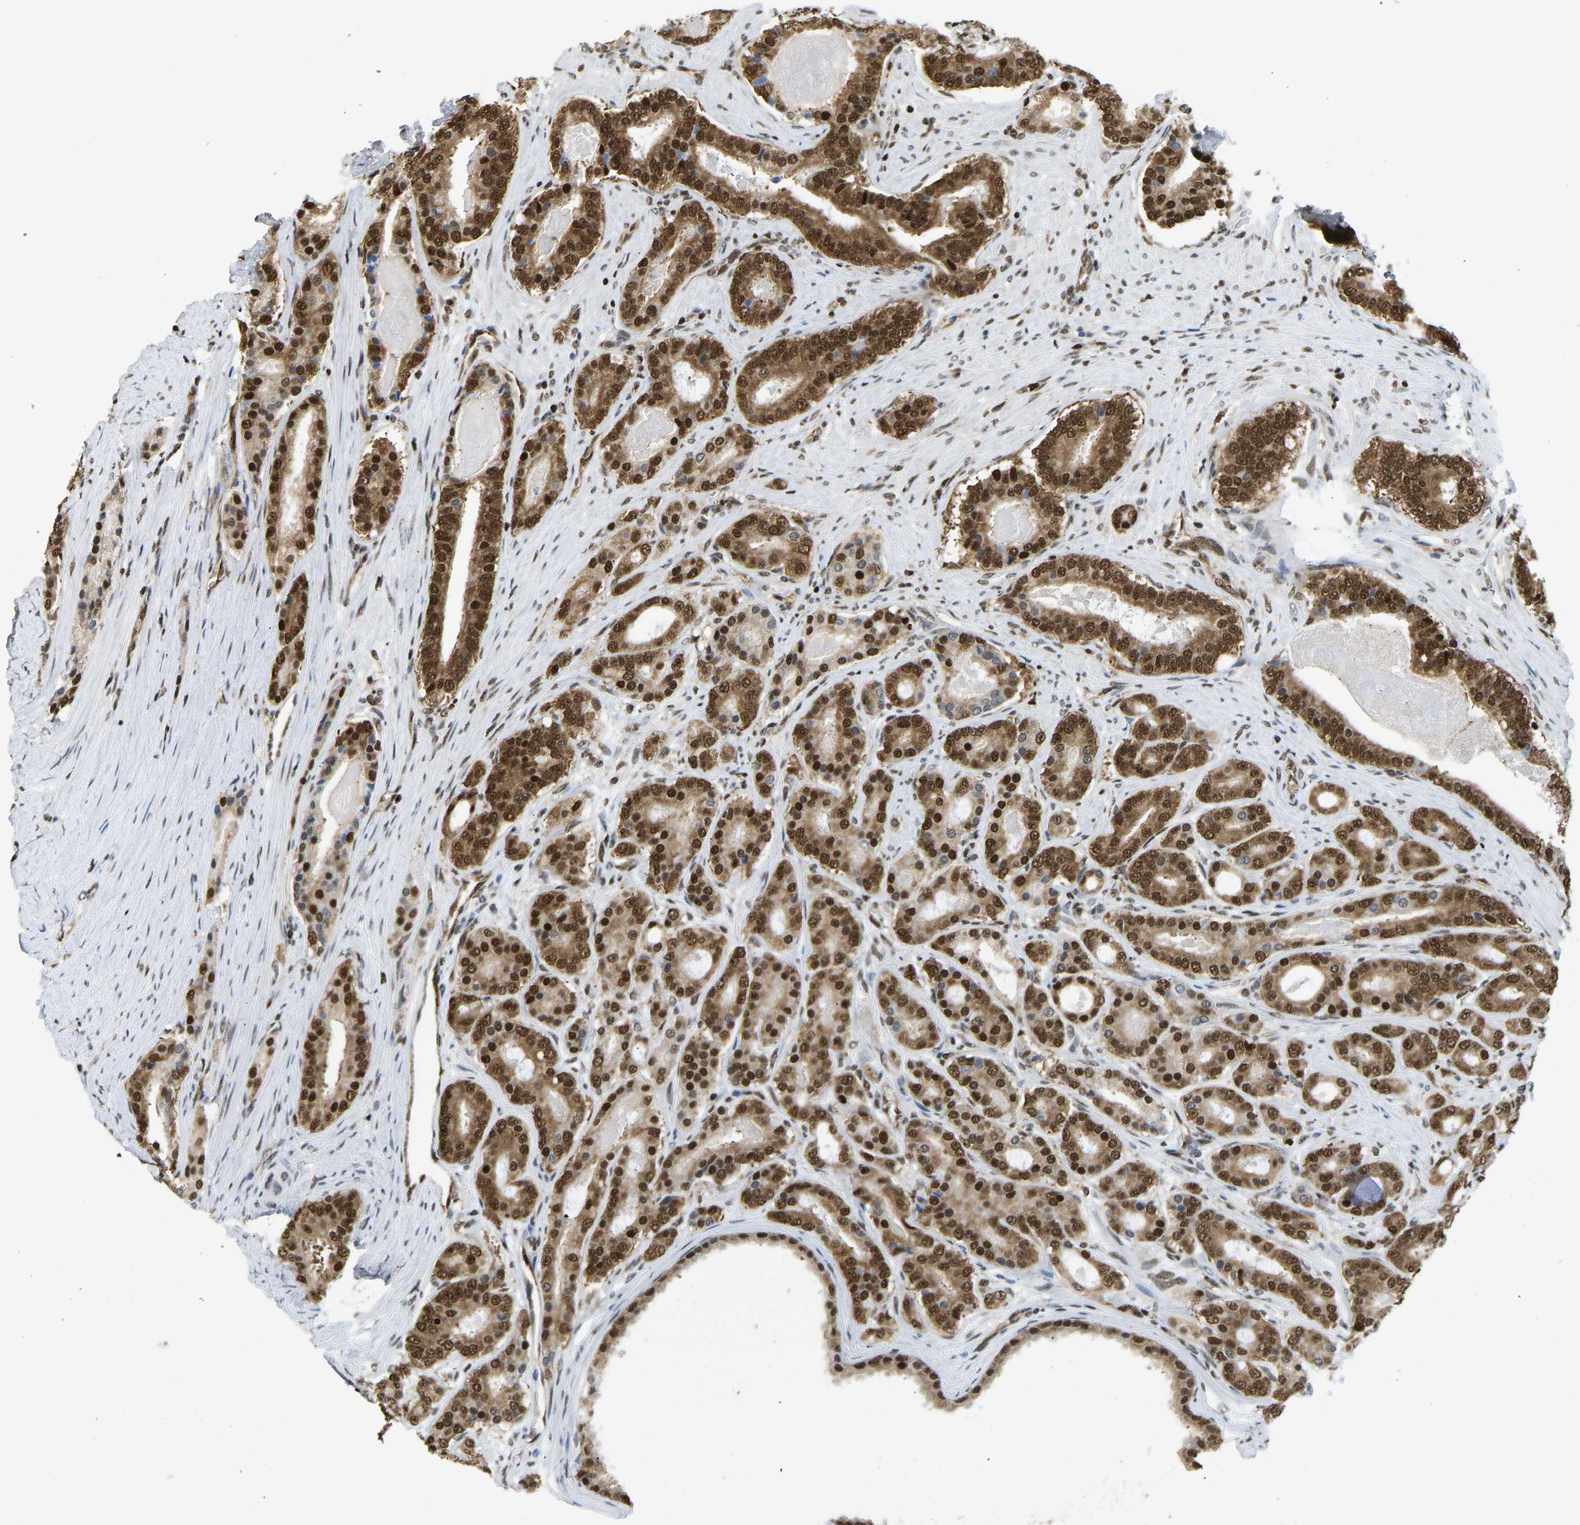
{"staining": {"intensity": "strong", "quantity": ">75%", "location": "cytoplasmic/membranous,nuclear"}, "tissue": "prostate cancer", "cell_type": "Tumor cells", "image_type": "cancer", "snomed": [{"axis": "morphology", "description": "Adenocarcinoma, High grade"}, {"axis": "topography", "description": "Prostate"}], "caption": "A photomicrograph of prostate cancer stained for a protein reveals strong cytoplasmic/membranous and nuclear brown staining in tumor cells.", "gene": "ZSCAN20", "patient": {"sex": "male", "age": 60}}